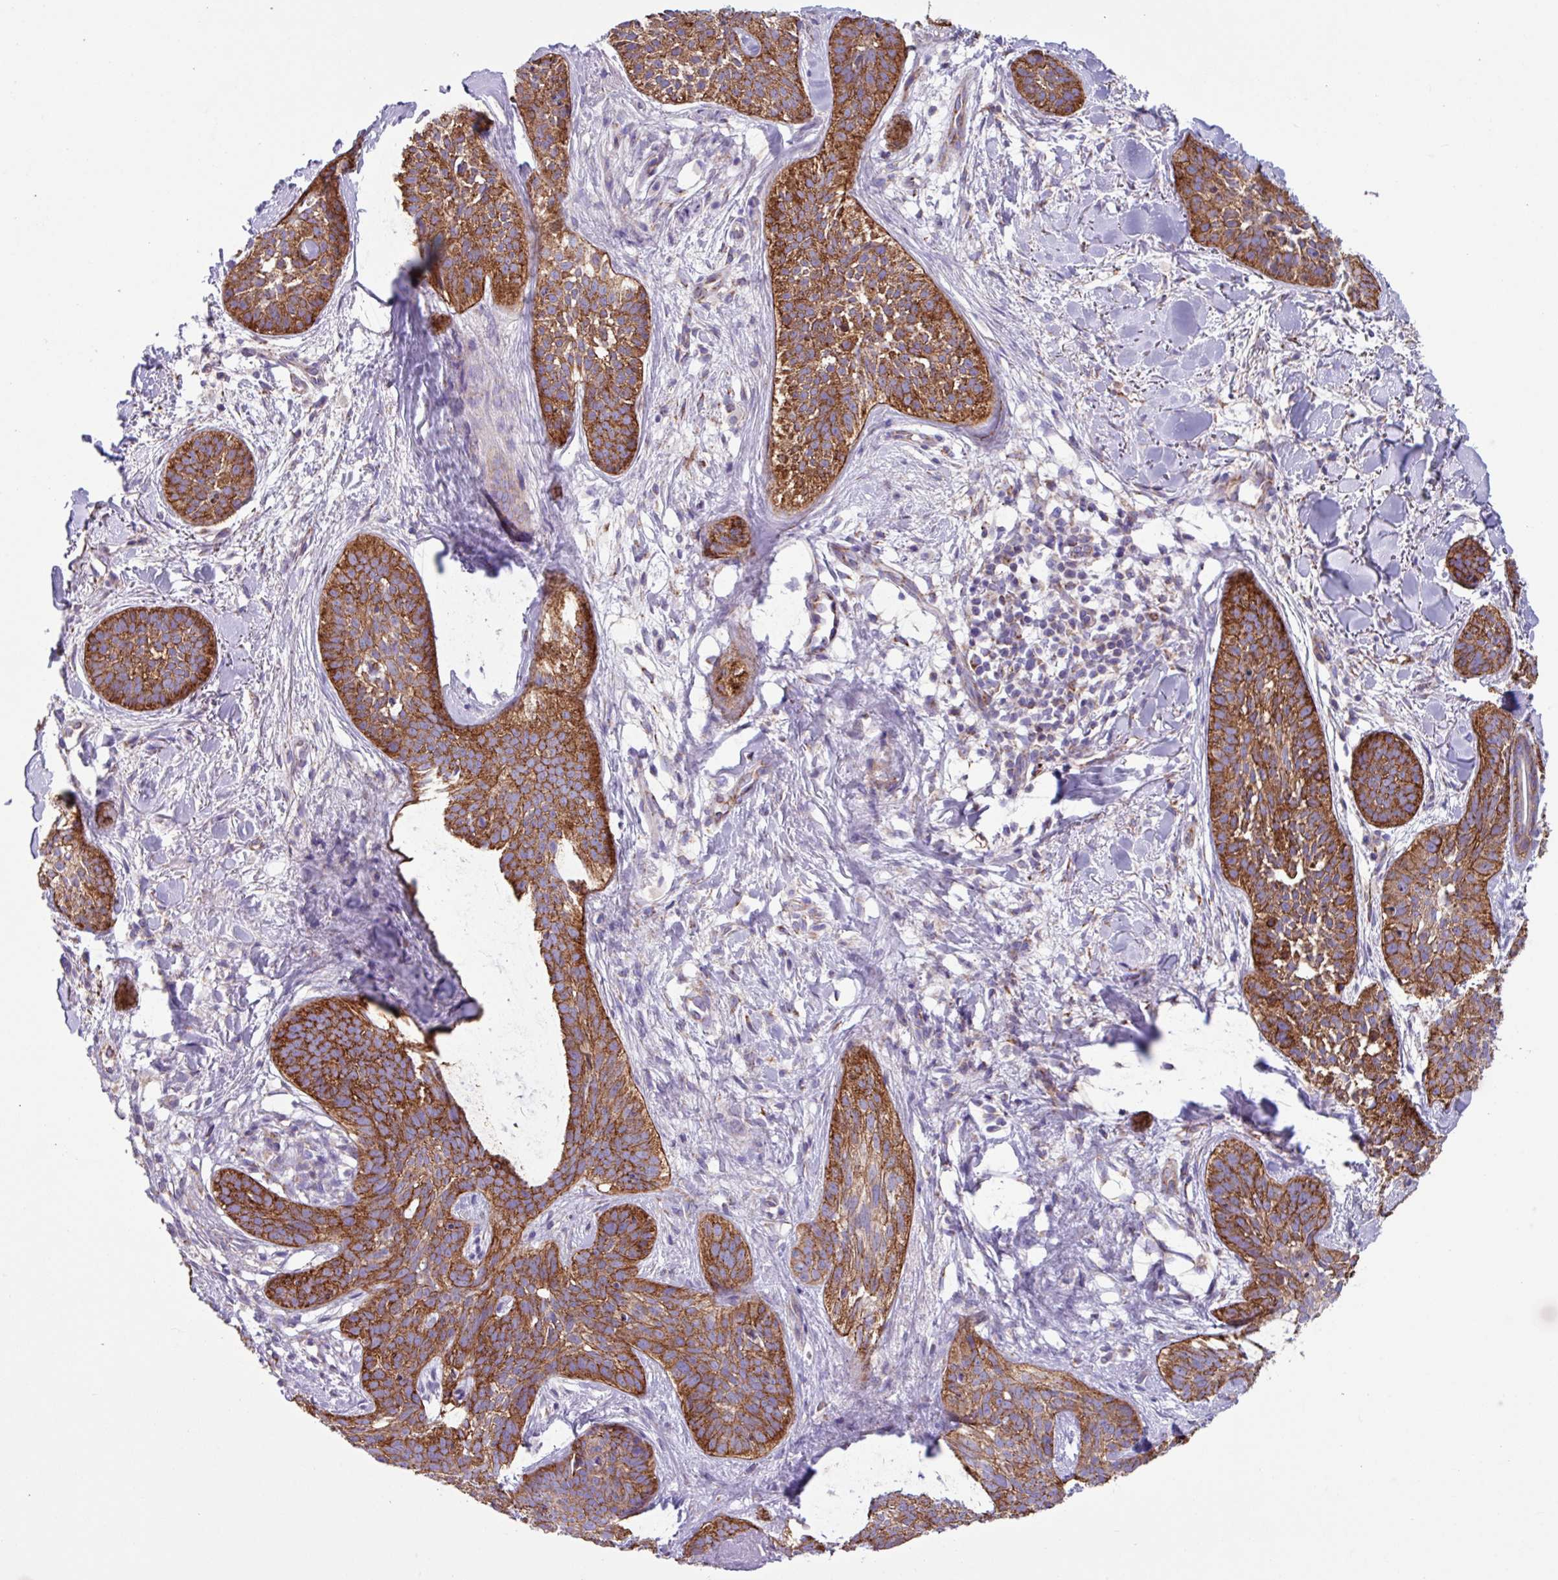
{"staining": {"intensity": "strong", "quantity": ">75%", "location": "cytoplasmic/membranous"}, "tissue": "skin cancer", "cell_type": "Tumor cells", "image_type": "cancer", "snomed": [{"axis": "morphology", "description": "Basal cell carcinoma"}, {"axis": "topography", "description": "Skin"}], "caption": "High-magnification brightfield microscopy of skin cancer (basal cell carcinoma) stained with DAB (3,3'-diaminobenzidine) (brown) and counterstained with hematoxylin (blue). tumor cells exhibit strong cytoplasmic/membranous positivity is present in approximately>75% of cells. (DAB = brown stain, brightfield microscopy at high magnification).", "gene": "OTULIN", "patient": {"sex": "male", "age": 52}}